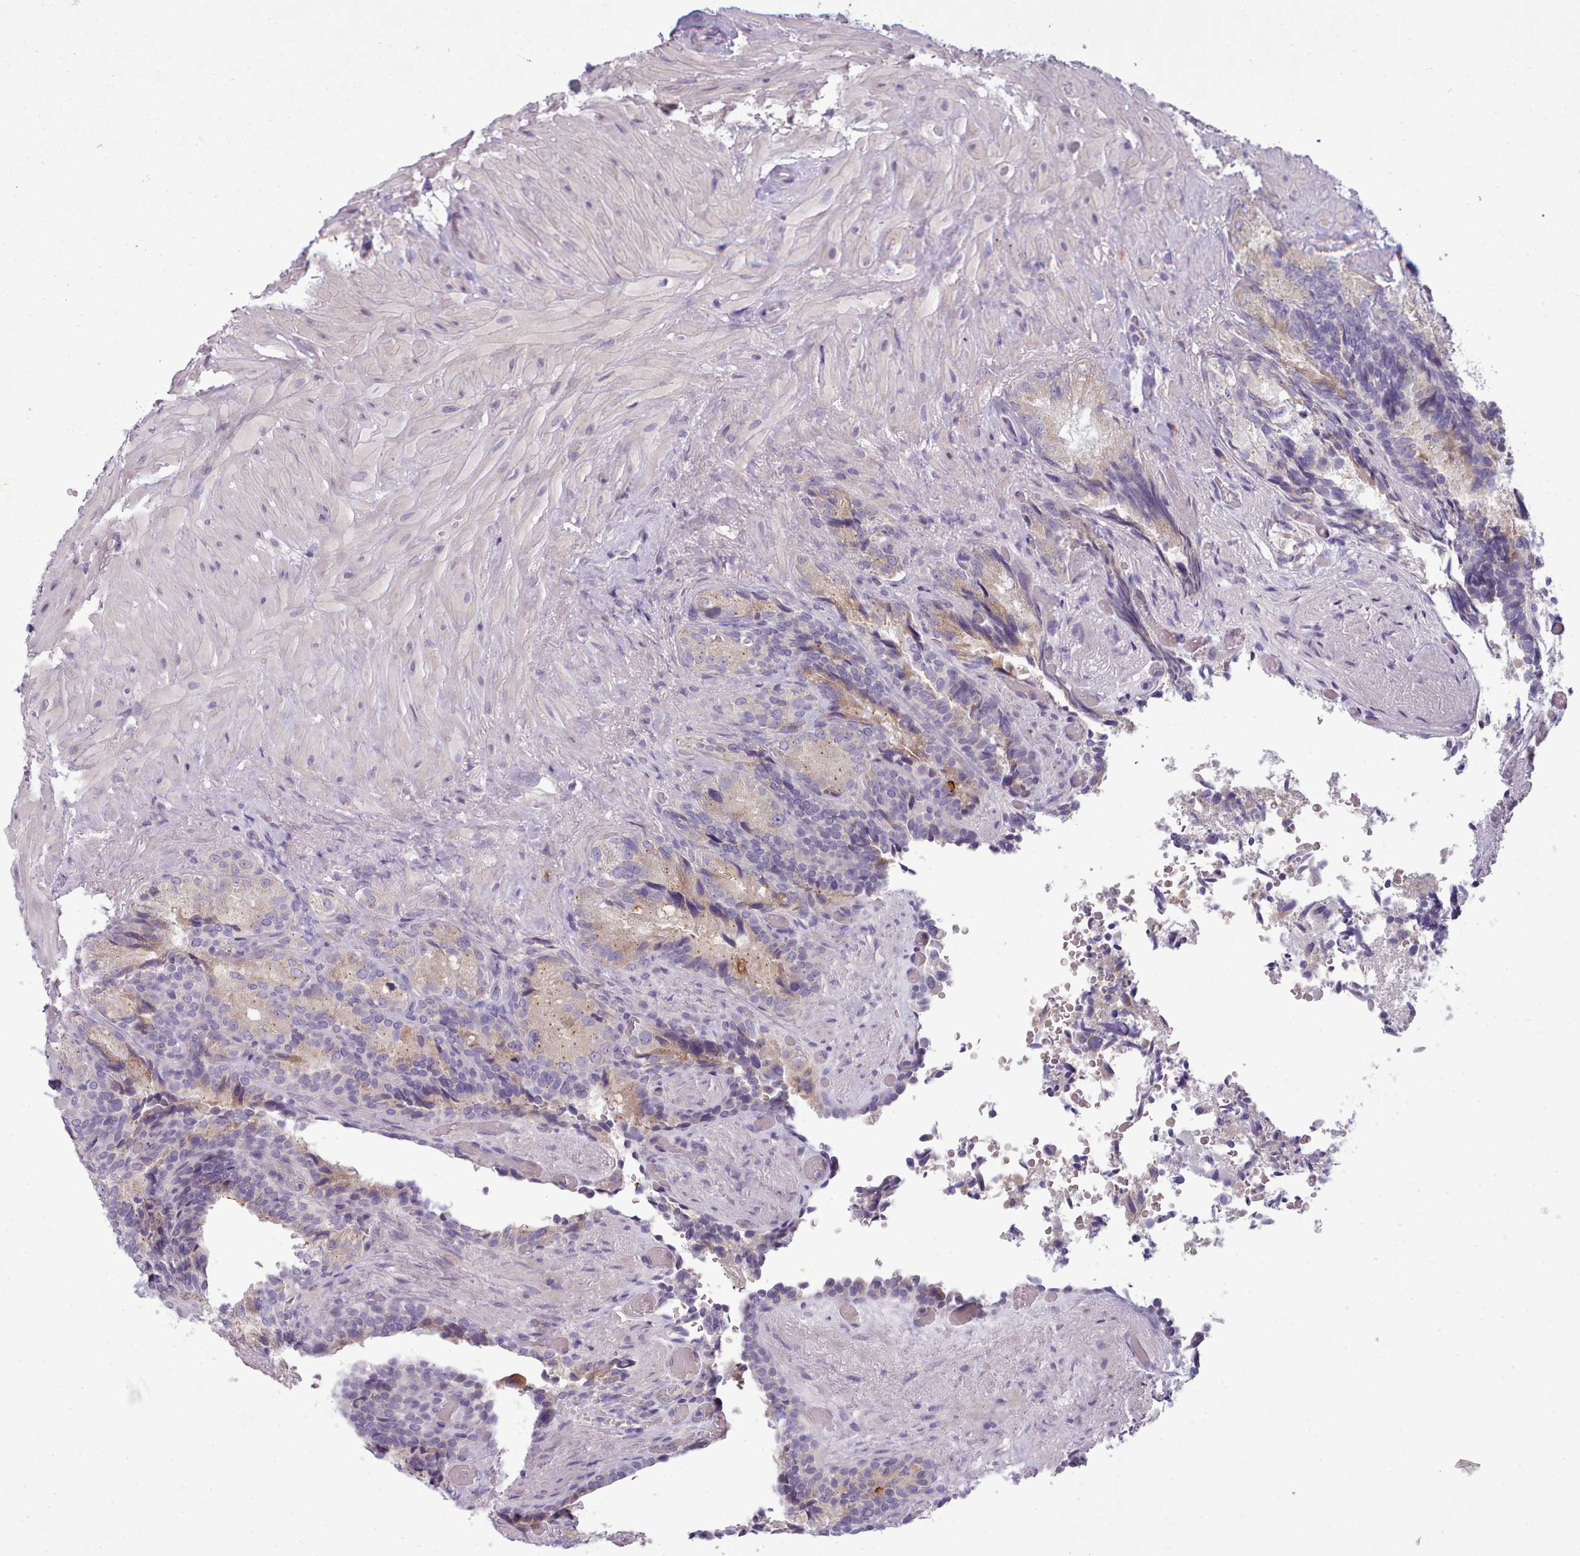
{"staining": {"intensity": "weak", "quantity": "<25%", "location": "cytoplasmic/membranous"}, "tissue": "seminal vesicle", "cell_type": "Glandular cells", "image_type": "normal", "snomed": [{"axis": "morphology", "description": "Normal tissue, NOS"}, {"axis": "topography", "description": "Seminal veicle"}], "caption": "An image of seminal vesicle stained for a protein demonstrates no brown staining in glandular cells. The staining was performed using DAB to visualize the protein expression in brown, while the nuclei were stained in blue with hematoxylin (Magnification: 20x).", "gene": "MYRFL", "patient": {"sex": "male", "age": 63}}